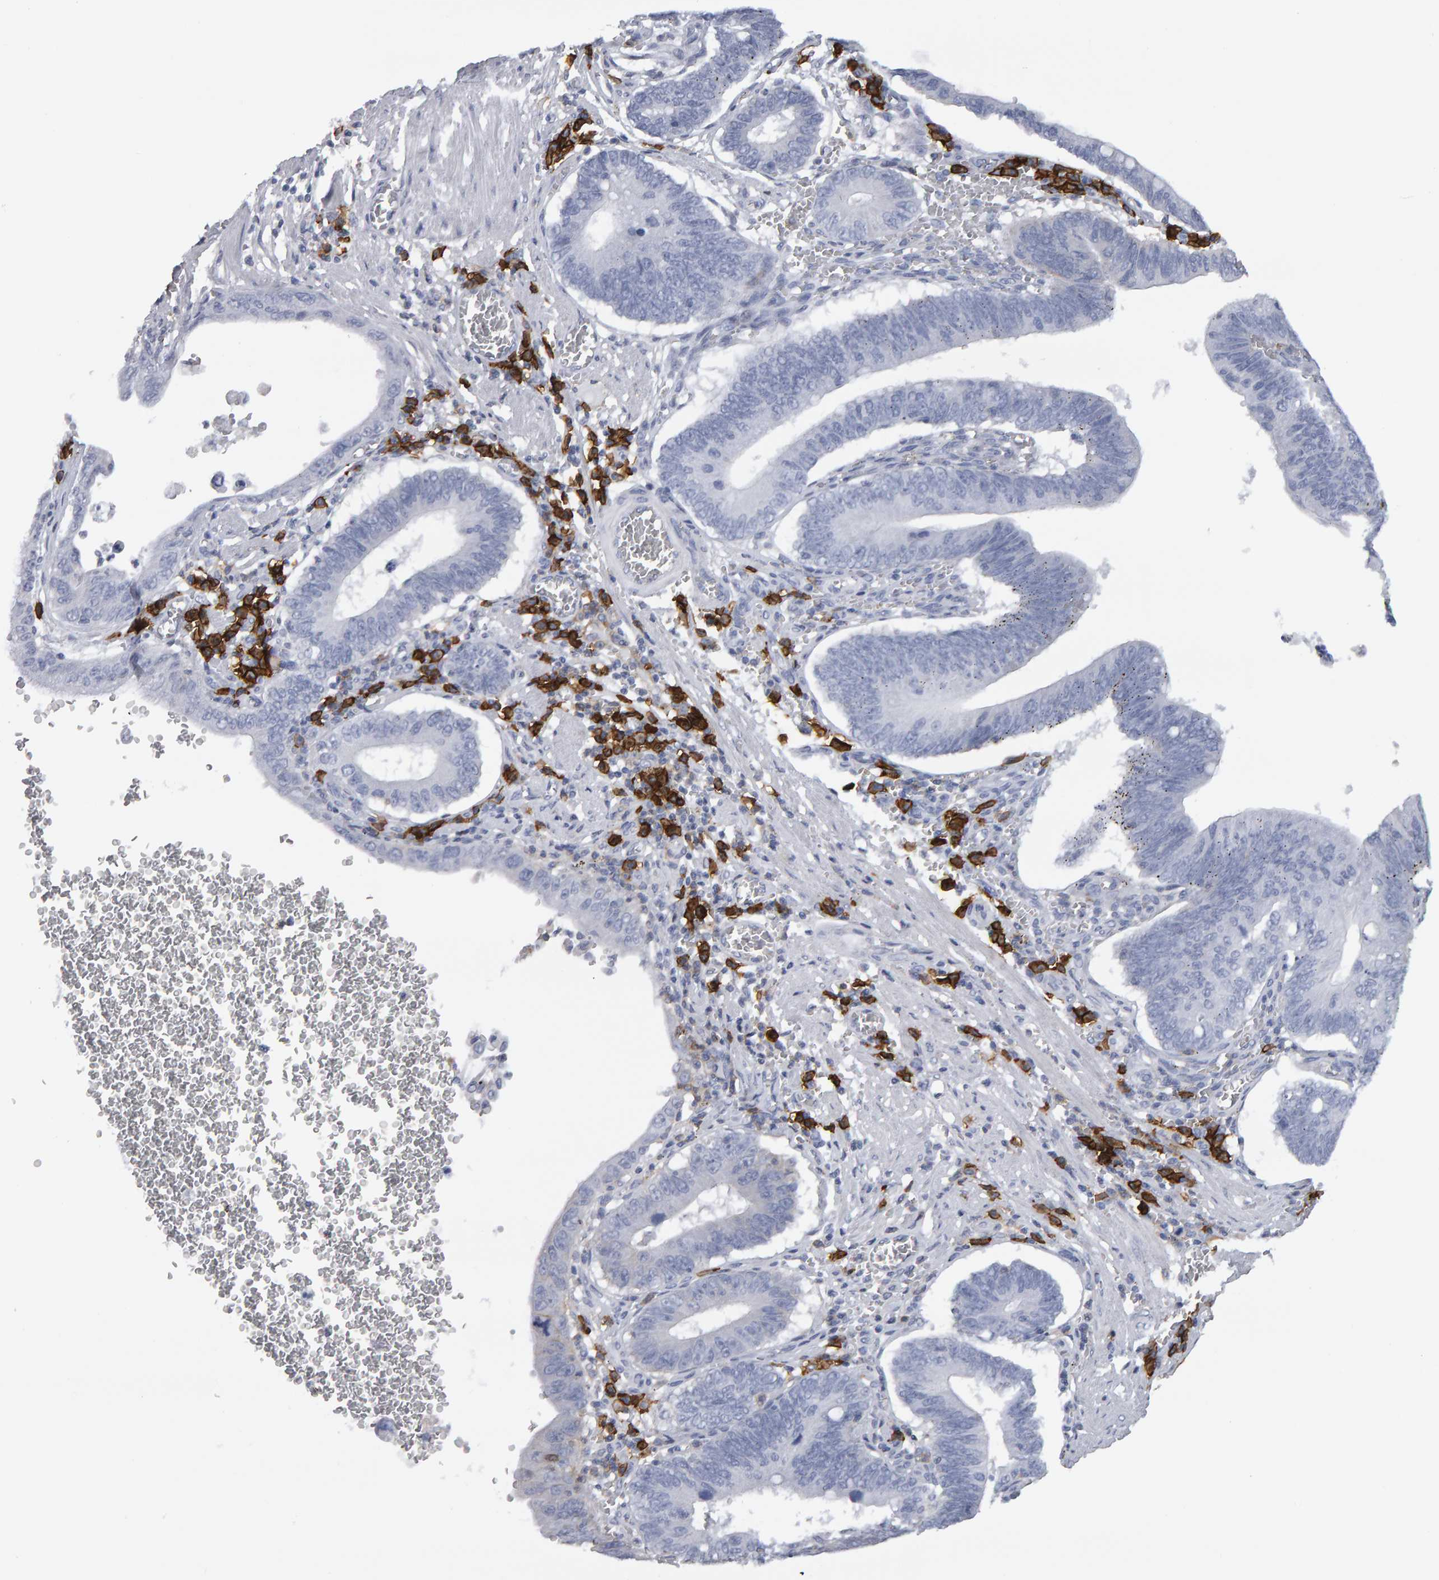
{"staining": {"intensity": "negative", "quantity": "none", "location": "none"}, "tissue": "stomach cancer", "cell_type": "Tumor cells", "image_type": "cancer", "snomed": [{"axis": "morphology", "description": "Adenocarcinoma, NOS"}, {"axis": "topography", "description": "Stomach"}, {"axis": "topography", "description": "Gastric cardia"}], "caption": "Immunohistochemistry of human stomach cancer shows no expression in tumor cells.", "gene": "CD38", "patient": {"sex": "male", "age": 59}}